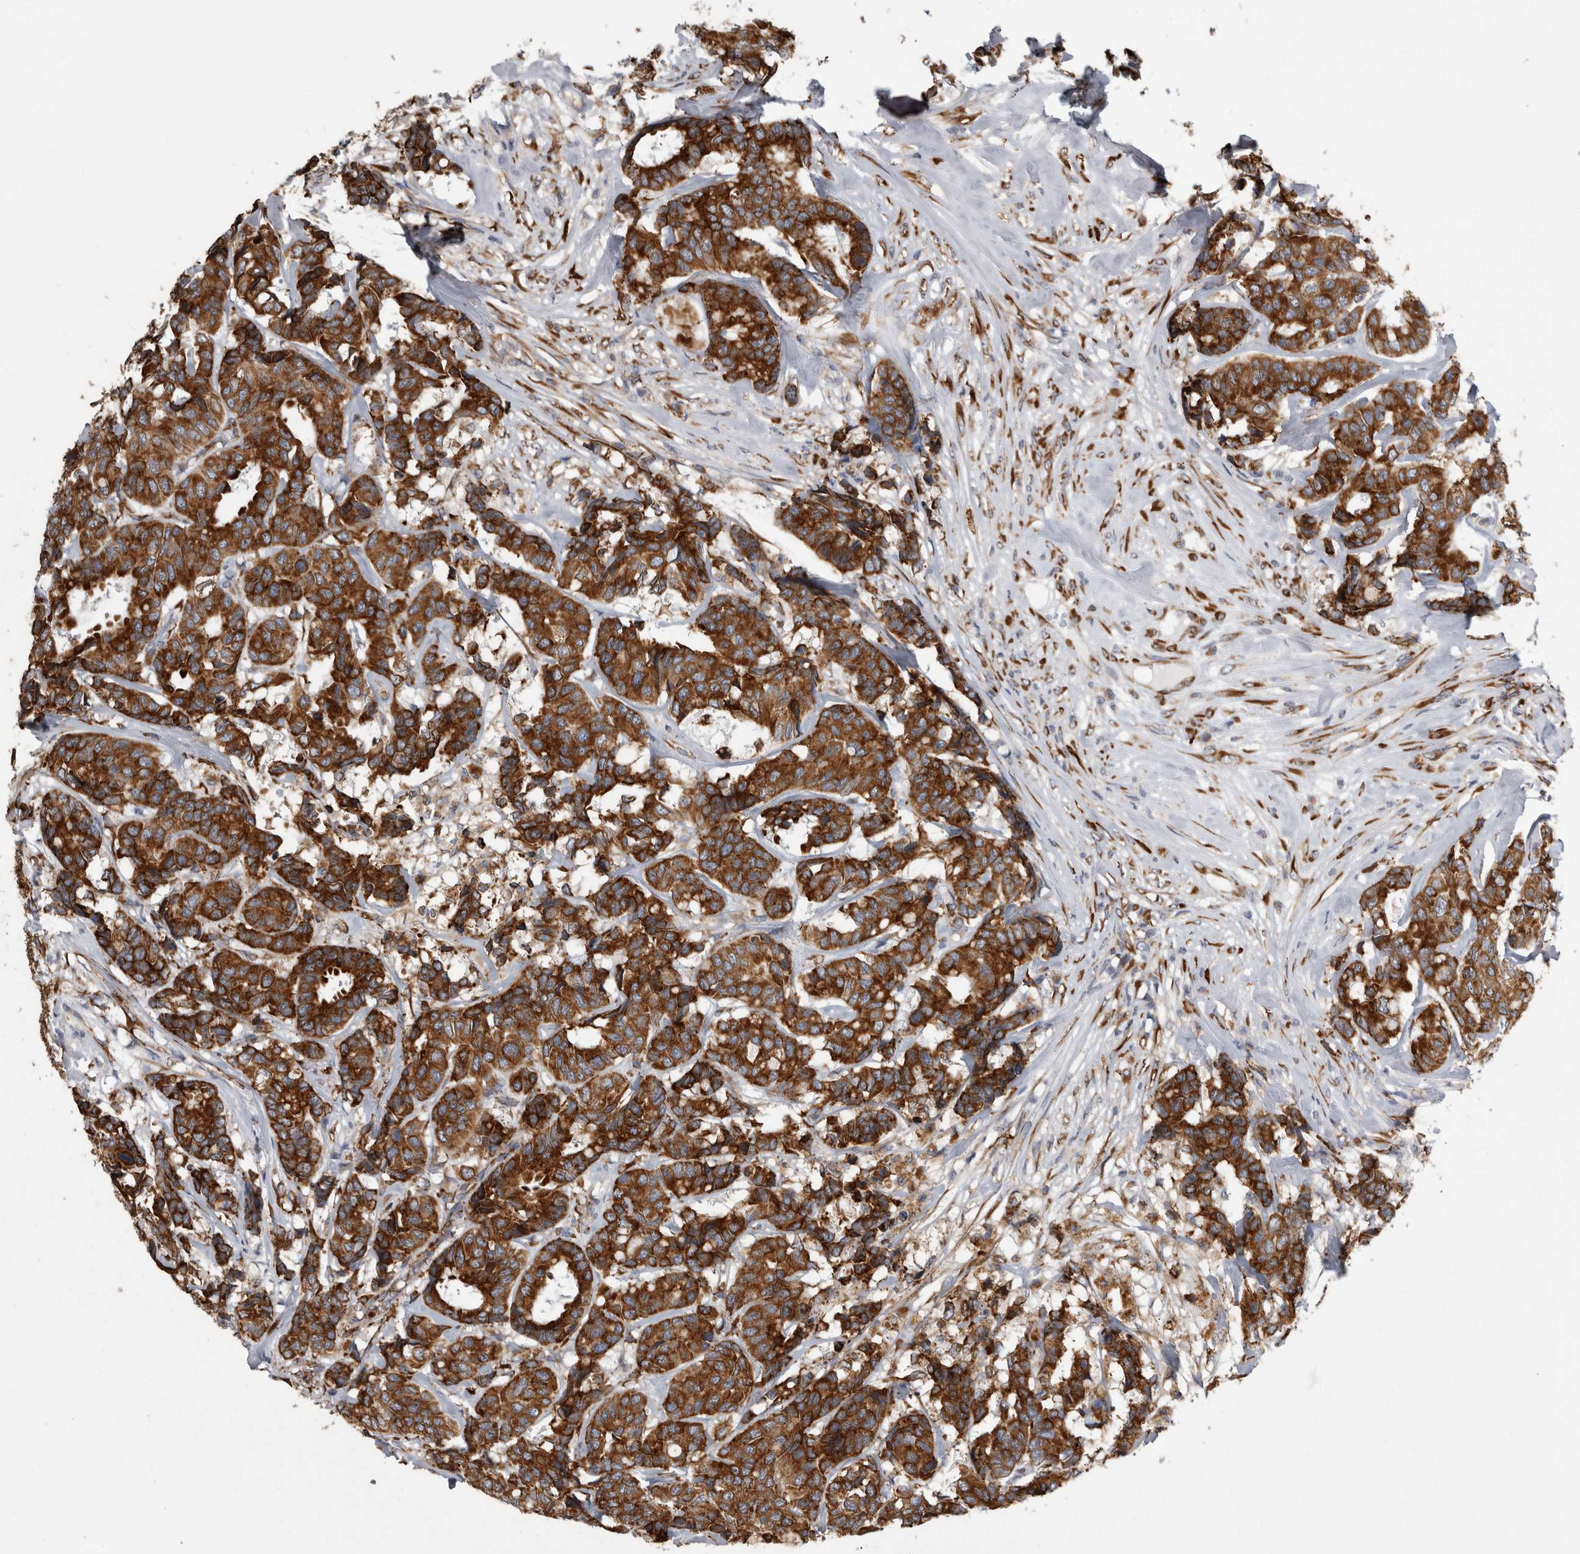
{"staining": {"intensity": "strong", "quantity": ">75%", "location": "cytoplasmic/membranous"}, "tissue": "breast cancer", "cell_type": "Tumor cells", "image_type": "cancer", "snomed": [{"axis": "morphology", "description": "Duct carcinoma"}, {"axis": "topography", "description": "Breast"}], "caption": "IHC (DAB (3,3'-diaminobenzidine)) staining of breast intraductal carcinoma shows strong cytoplasmic/membranous protein positivity in about >75% of tumor cells.", "gene": "FHIP2B", "patient": {"sex": "female", "age": 87}}